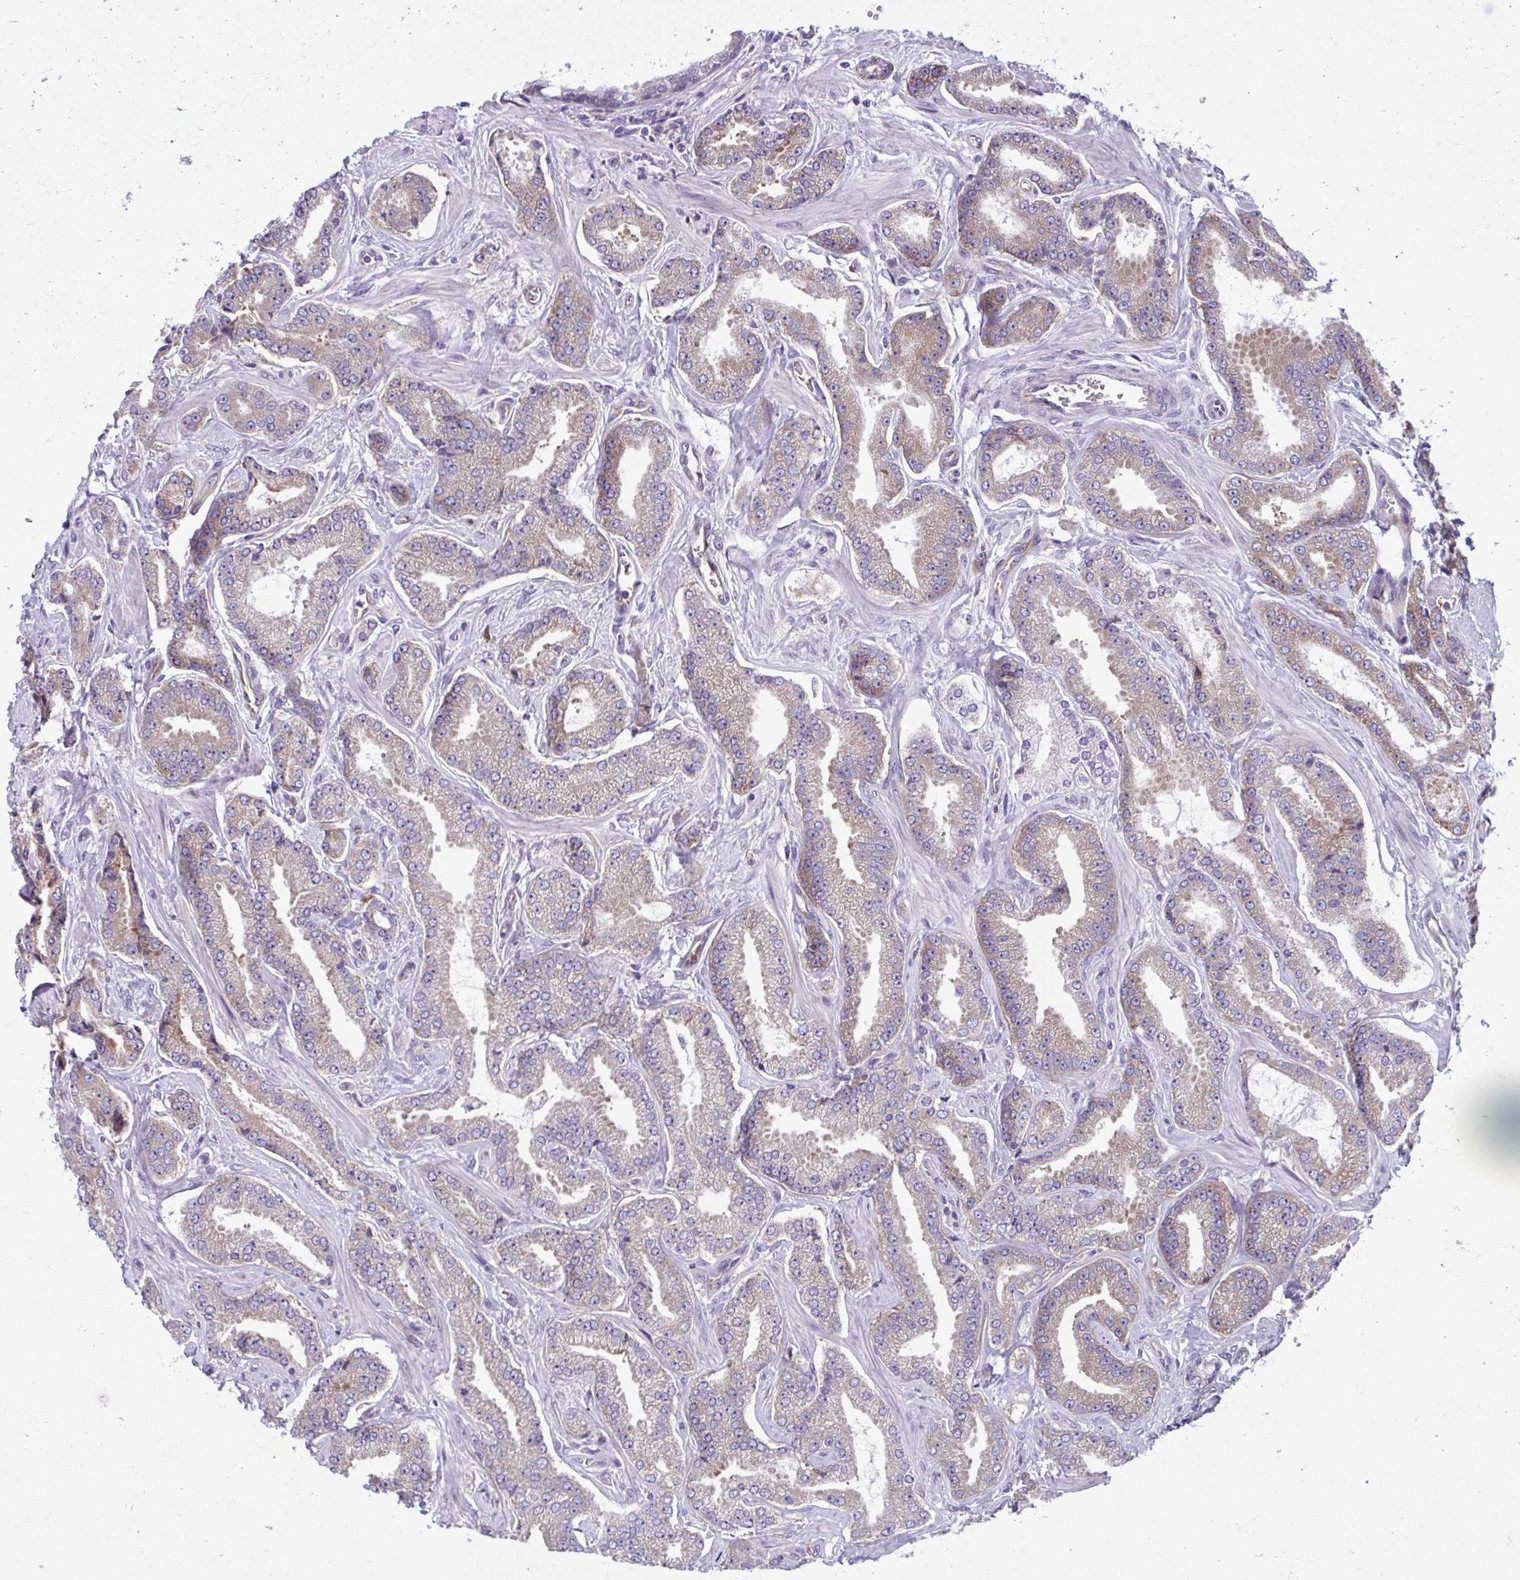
{"staining": {"intensity": "weak", "quantity": ">75%", "location": "cytoplasmic/membranous"}, "tissue": "prostate cancer", "cell_type": "Tumor cells", "image_type": "cancer", "snomed": [{"axis": "morphology", "description": "Adenocarcinoma, Low grade"}, {"axis": "topography", "description": "Prostate"}], "caption": "Tumor cells exhibit low levels of weak cytoplasmic/membranous expression in approximately >75% of cells in human prostate cancer.", "gene": "RPS16", "patient": {"sex": "male", "age": 55}}